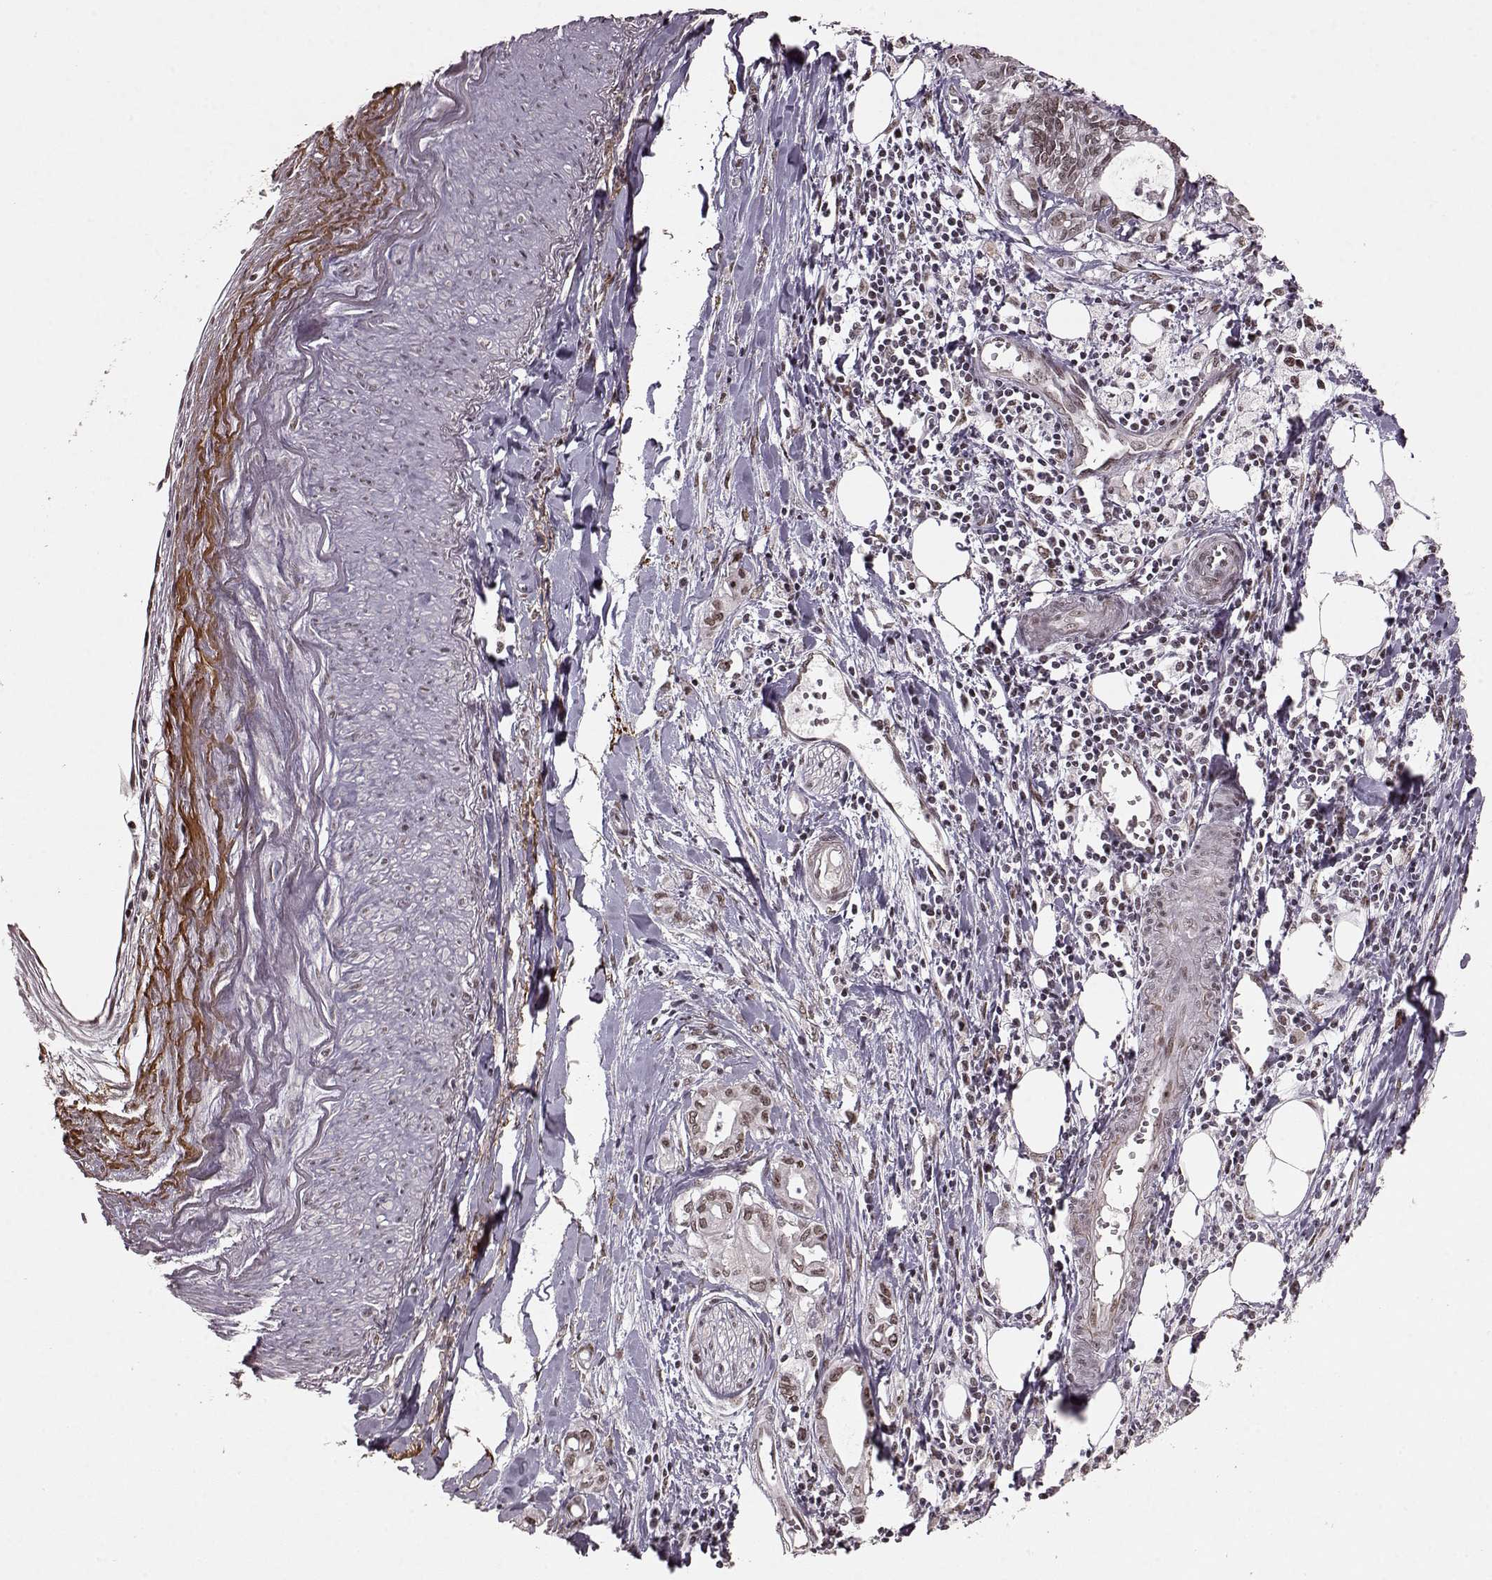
{"staining": {"intensity": "weak", "quantity": ">75%", "location": "nuclear"}, "tissue": "pancreatic cancer", "cell_type": "Tumor cells", "image_type": "cancer", "snomed": [{"axis": "morphology", "description": "Adenocarcinoma, NOS"}, {"axis": "topography", "description": "Pancreas"}], "caption": "Protein analysis of pancreatic cancer (adenocarcinoma) tissue shows weak nuclear expression in approximately >75% of tumor cells. (DAB (3,3'-diaminobenzidine) = brown stain, brightfield microscopy at high magnification).", "gene": "RRAGD", "patient": {"sex": "male", "age": 71}}